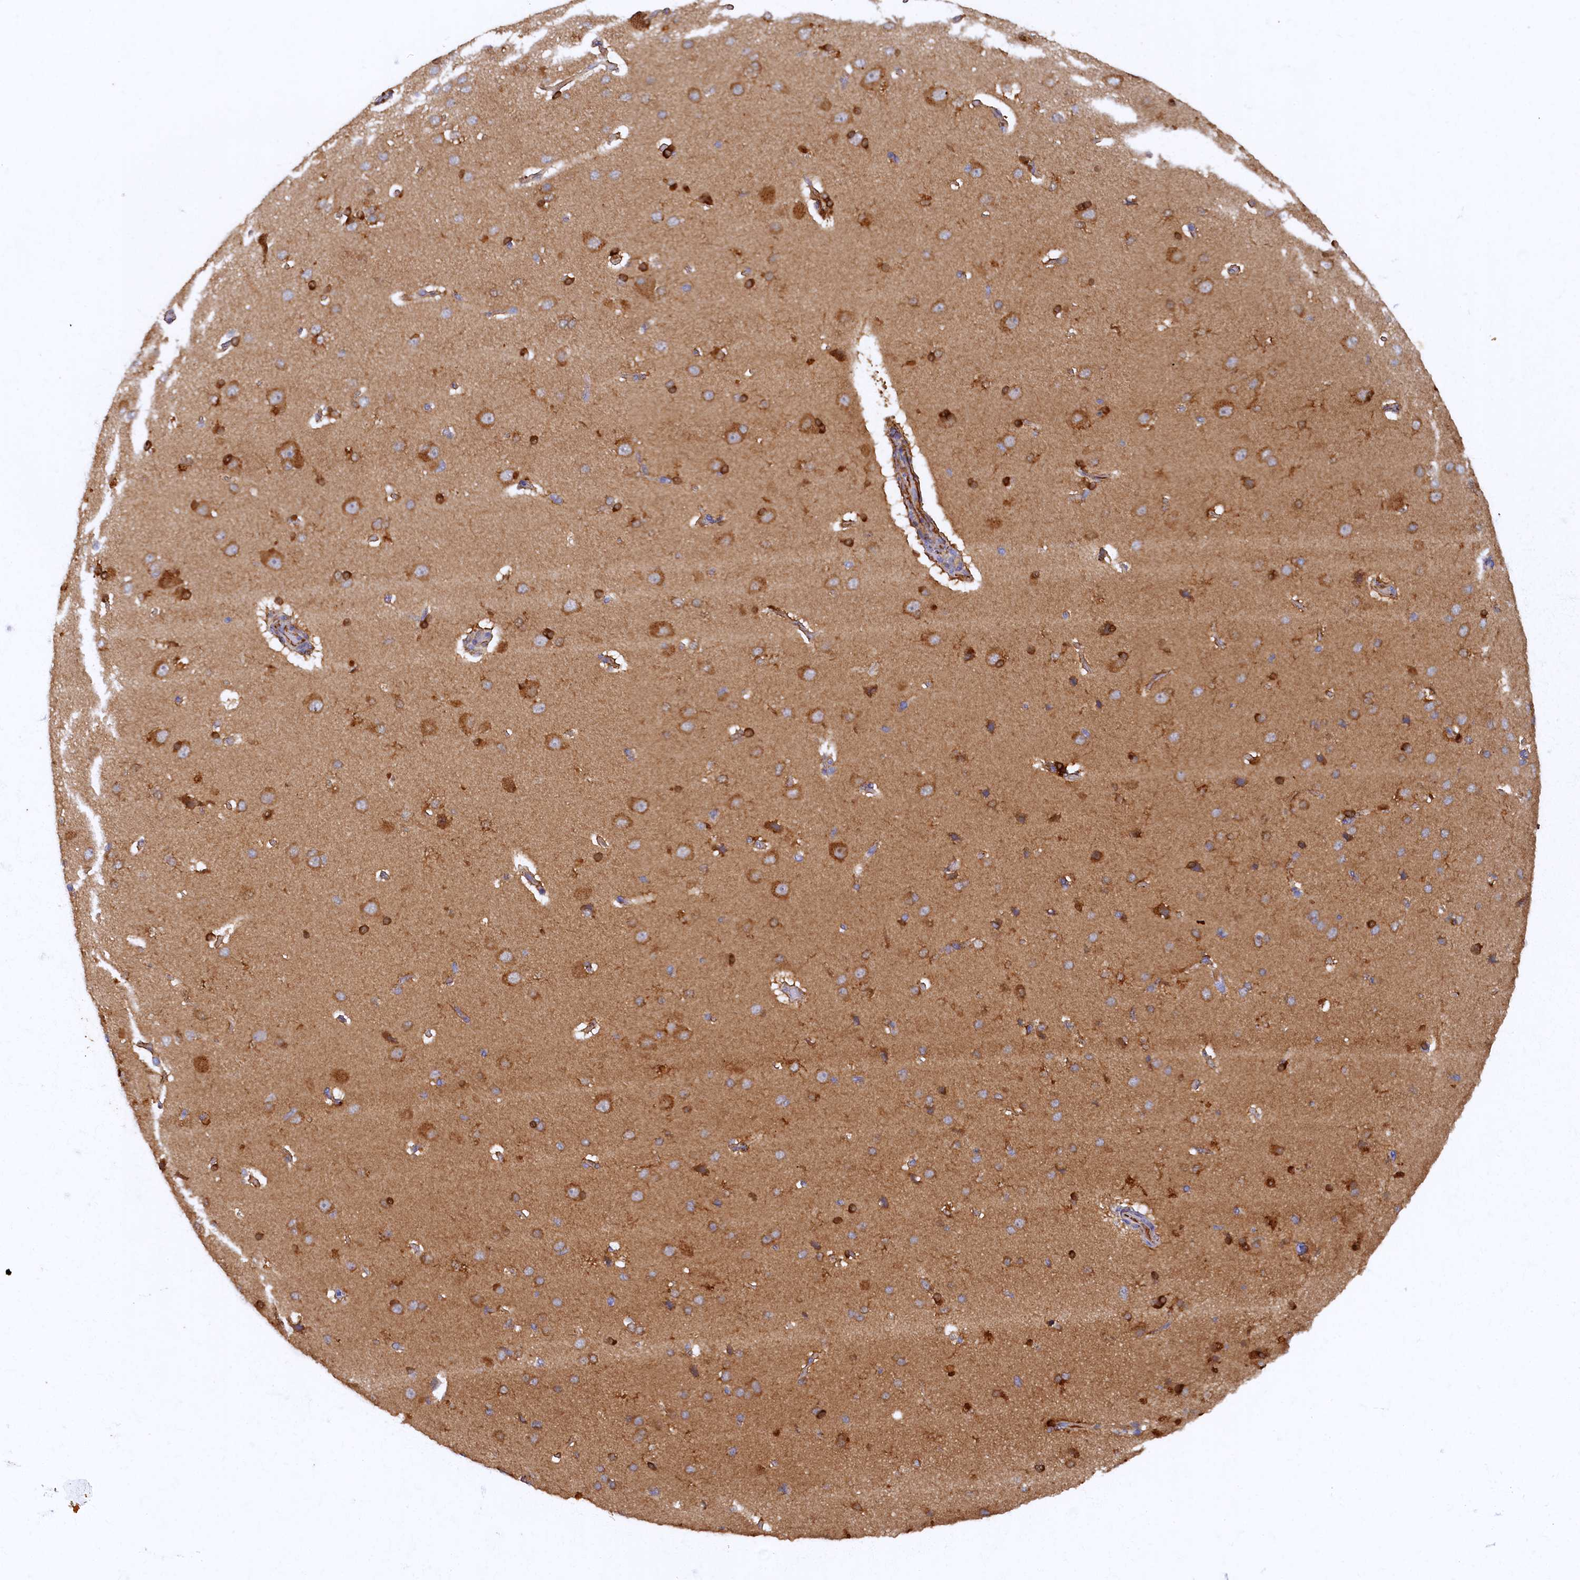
{"staining": {"intensity": "weak", "quantity": ">75%", "location": "cytoplasmic/membranous"}, "tissue": "cerebral cortex", "cell_type": "Endothelial cells", "image_type": "normal", "snomed": [{"axis": "morphology", "description": "Normal tissue, NOS"}, {"axis": "topography", "description": "Cerebral cortex"}], "caption": "Immunohistochemistry (IHC) (DAB (3,3'-diaminobenzidine)) staining of normal human cerebral cortex exhibits weak cytoplasmic/membranous protein expression in about >75% of endothelial cells.", "gene": "ARL11", "patient": {"sex": "male", "age": 62}}